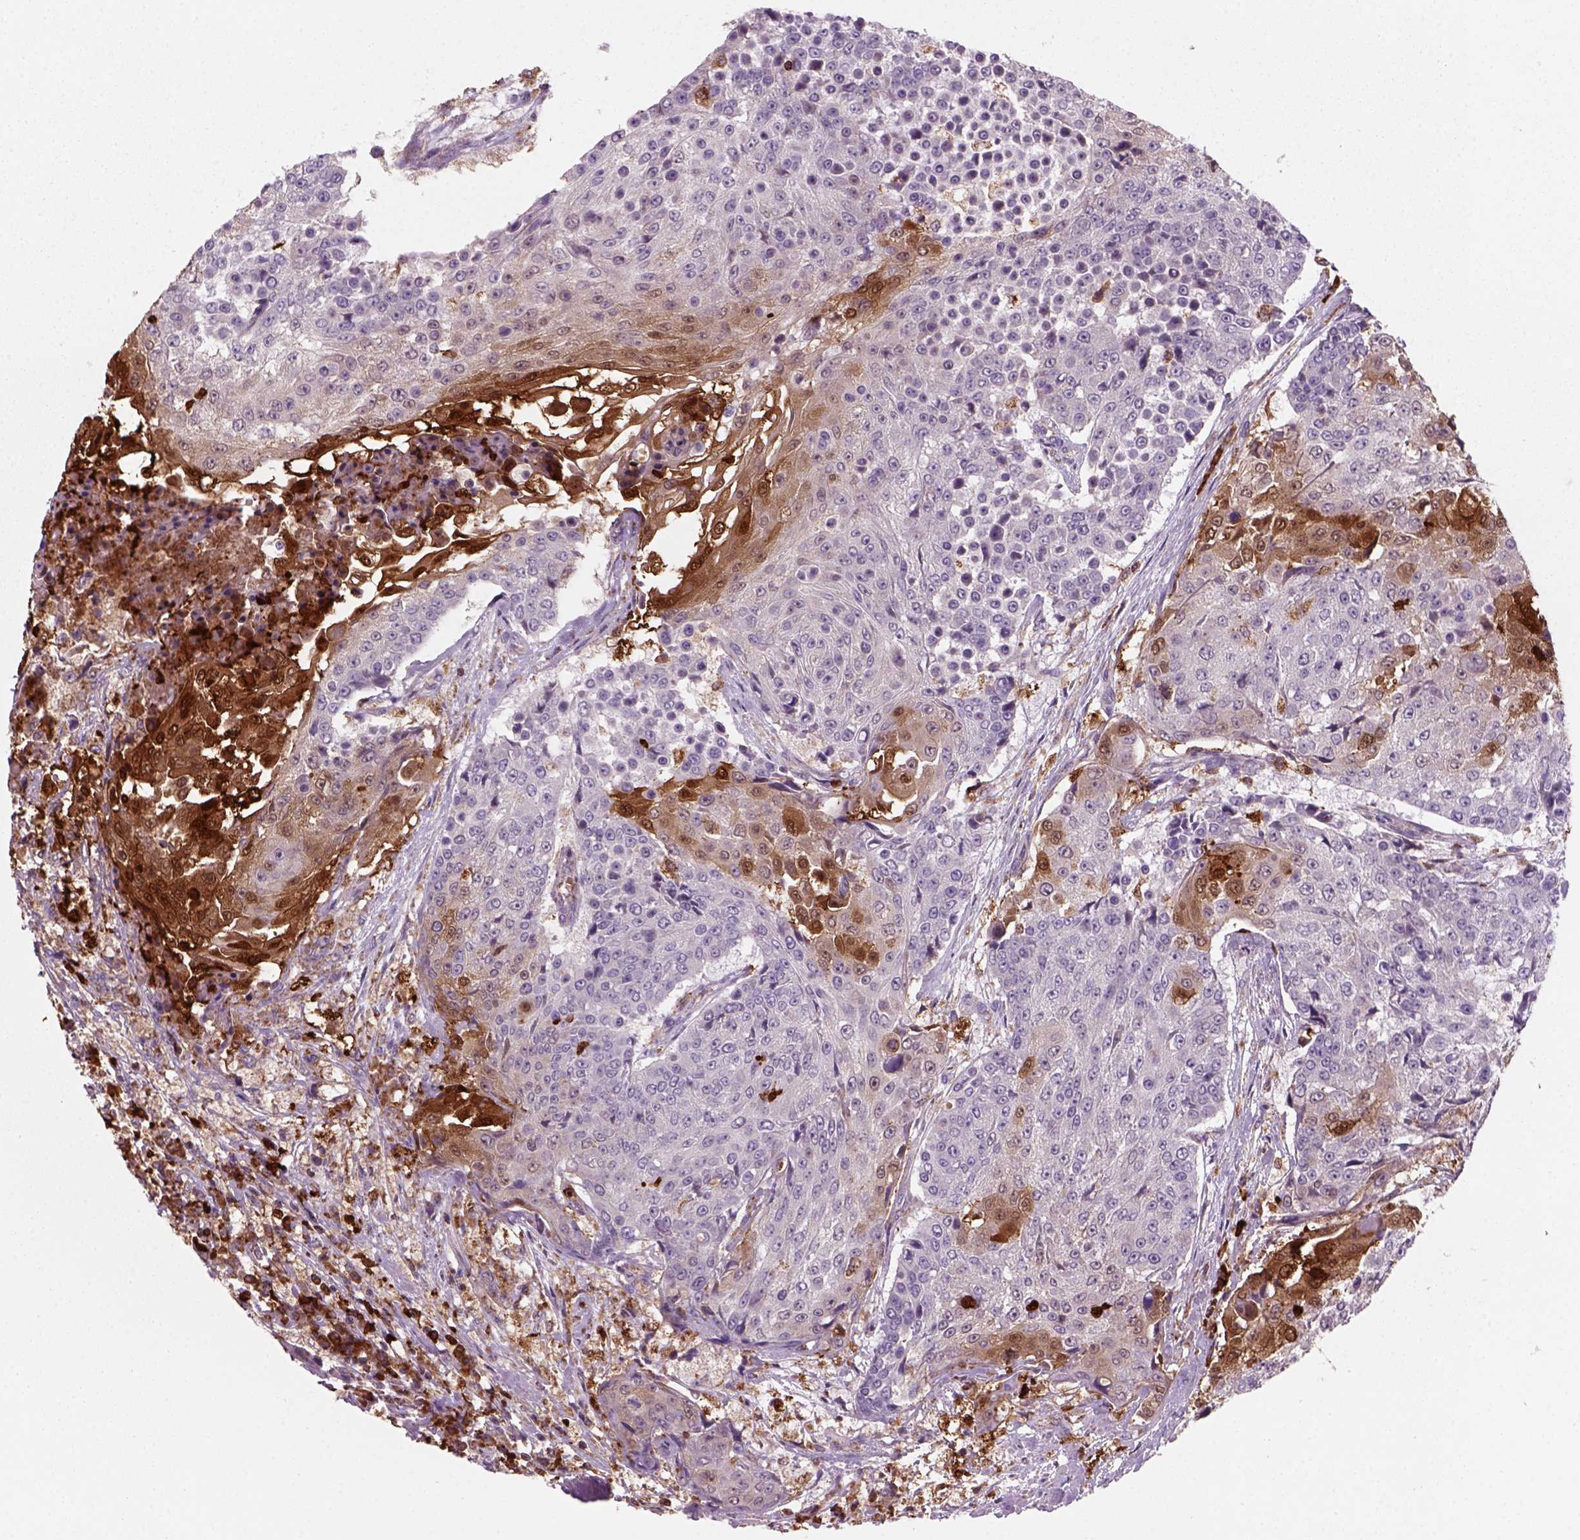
{"staining": {"intensity": "weak", "quantity": "<25%", "location": "cytoplasmic/membranous"}, "tissue": "urothelial cancer", "cell_type": "Tumor cells", "image_type": "cancer", "snomed": [{"axis": "morphology", "description": "Urothelial carcinoma, High grade"}, {"axis": "topography", "description": "Urinary bladder"}], "caption": "High power microscopy photomicrograph of an immunohistochemistry photomicrograph of urothelial cancer, revealing no significant expression in tumor cells.", "gene": "NUDT16L1", "patient": {"sex": "female", "age": 63}}